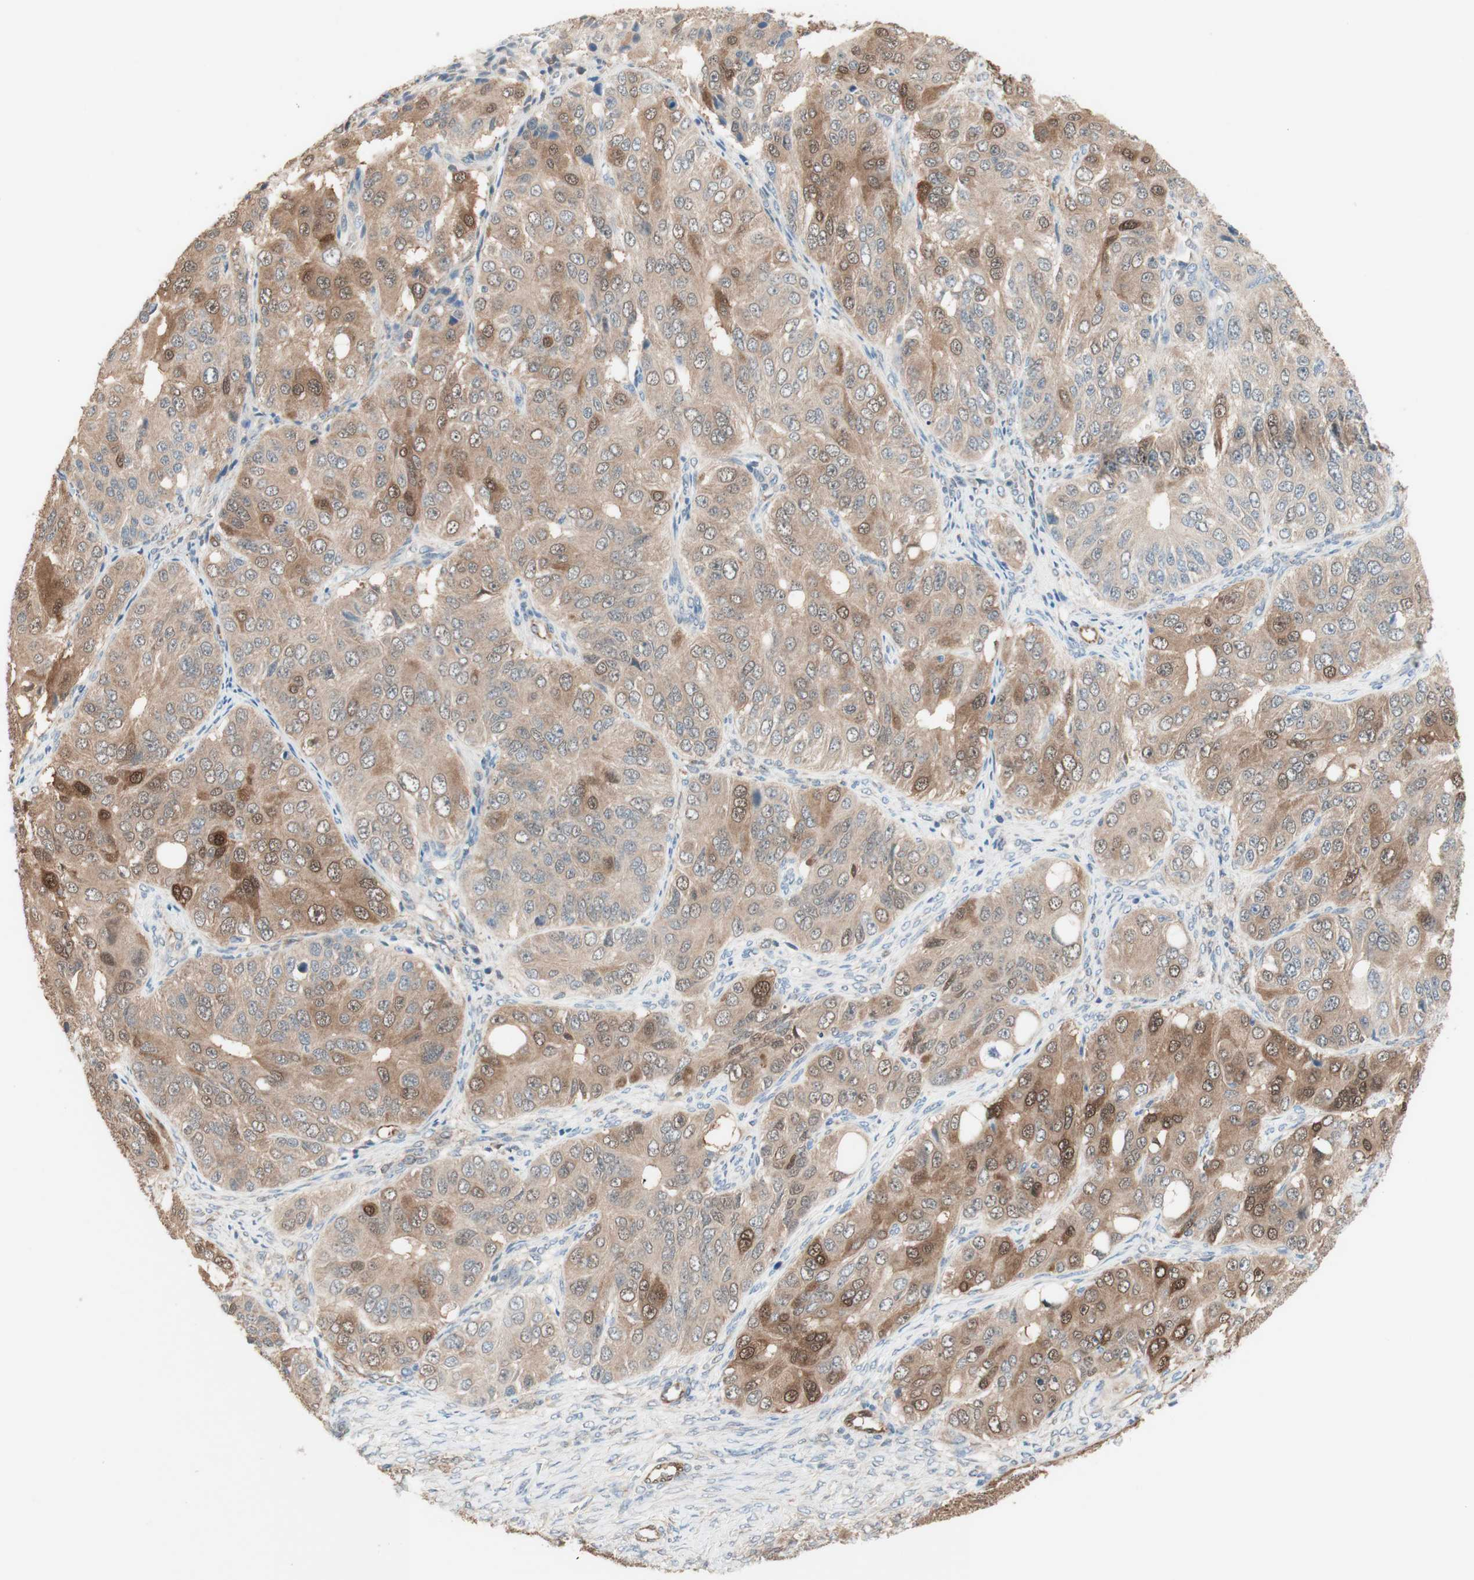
{"staining": {"intensity": "moderate", "quantity": "25%-75%", "location": "cytoplasmic/membranous,nuclear"}, "tissue": "ovarian cancer", "cell_type": "Tumor cells", "image_type": "cancer", "snomed": [{"axis": "morphology", "description": "Carcinoma, endometroid"}, {"axis": "topography", "description": "Ovary"}], "caption": "Ovarian endometroid carcinoma tissue shows moderate cytoplasmic/membranous and nuclear positivity in approximately 25%-75% of tumor cells", "gene": "COMT", "patient": {"sex": "female", "age": 51}}